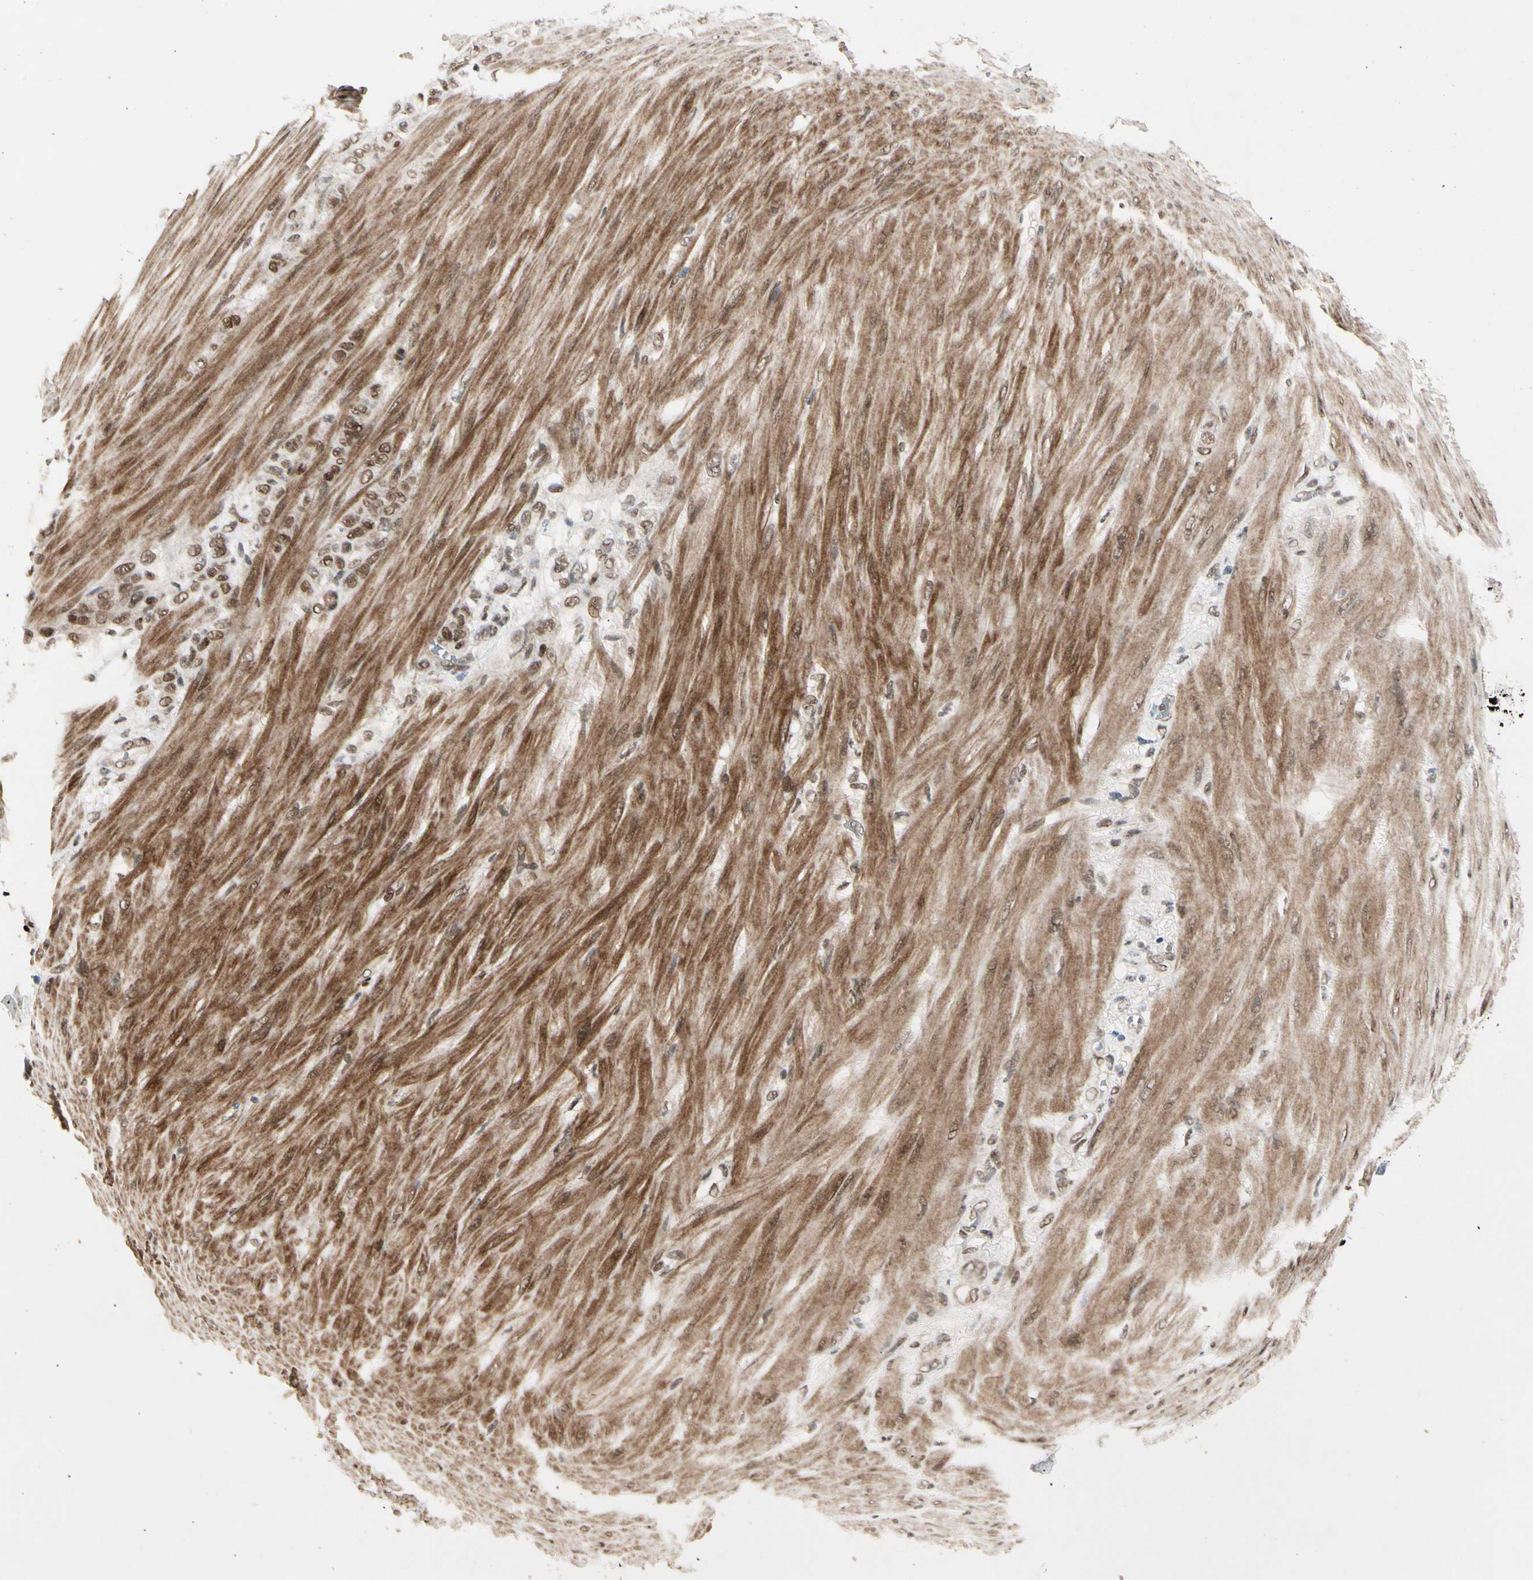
{"staining": {"intensity": "moderate", "quantity": ">75%", "location": "nuclear"}, "tissue": "stomach cancer", "cell_type": "Tumor cells", "image_type": "cancer", "snomed": [{"axis": "morphology", "description": "Adenocarcinoma, NOS"}, {"axis": "topography", "description": "Stomach"}], "caption": "IHC histopathology image of neoplastic tissue: stomach cancer (adenocarcinoma) stained using immunohistochemistry (IHC) demonstrates medium levels of moderate protein expression localized specifically in the nuclear of tumor cells, appearing as a nuclear brown color.", "gene": "CHAMP1", "patient": {"sex": "male", "age": 82}}